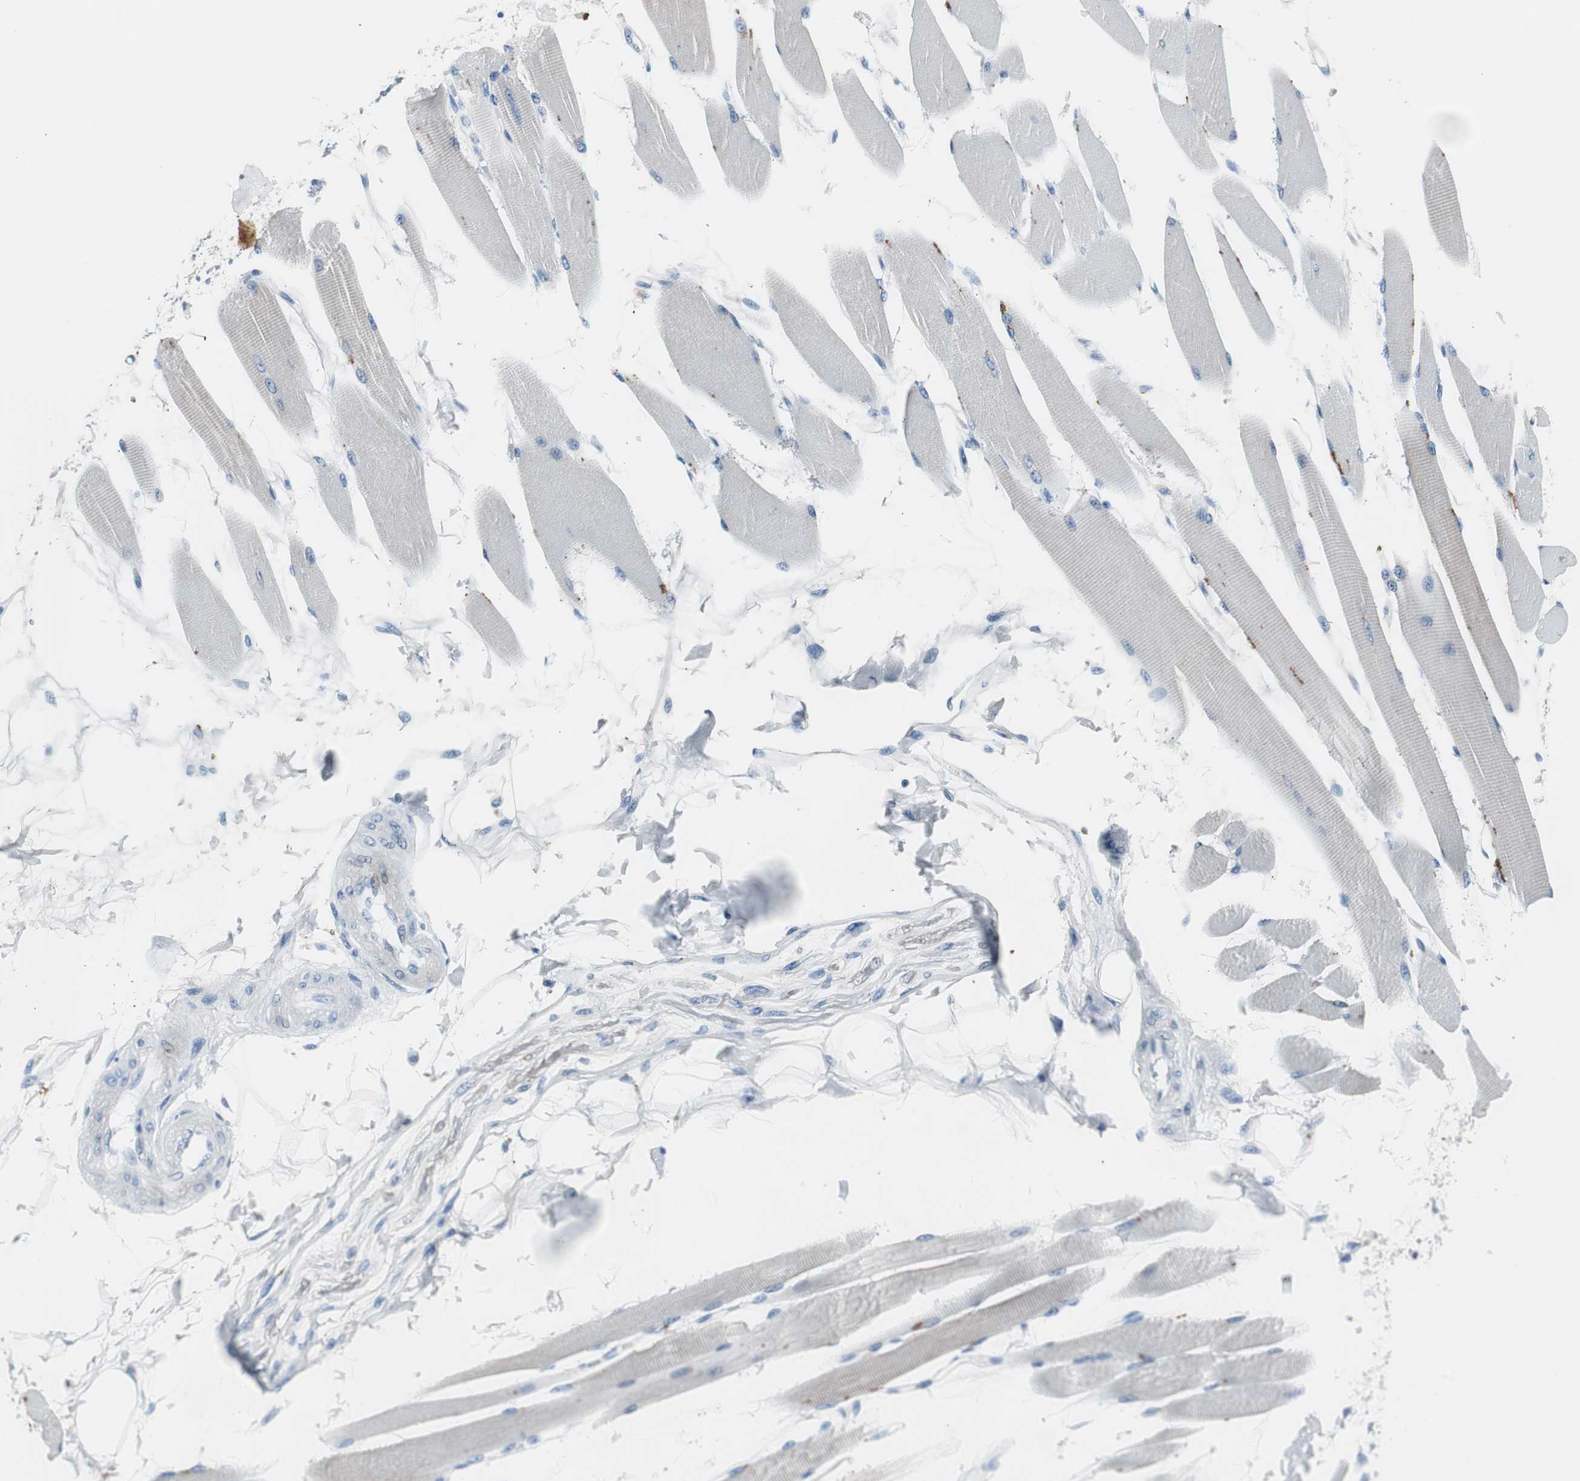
{"staining": {"intensity": "negative", "quantity": "none", "location": "none"}, "tissue": "skeletal muscle", "cell_type": "Myocytes", "image_type": "normal", "snomed": [{"axis": "morphology", "description": "Normal tissue, NOS"}, {"axis": "topography", "description": "Skeletal muscle"}, {"axis": "topography", "description": "Peripheral nerve tissue"}], "caption": "IHC micrograph of normal skeletal muscle: human skeletal muscle stained with DAB (3,3'-diaminobenzidine) exhibits no significant protein expression in myocytes.", "gene": "SERPINF1", "patient": {"sex": "female", "age": 84}}